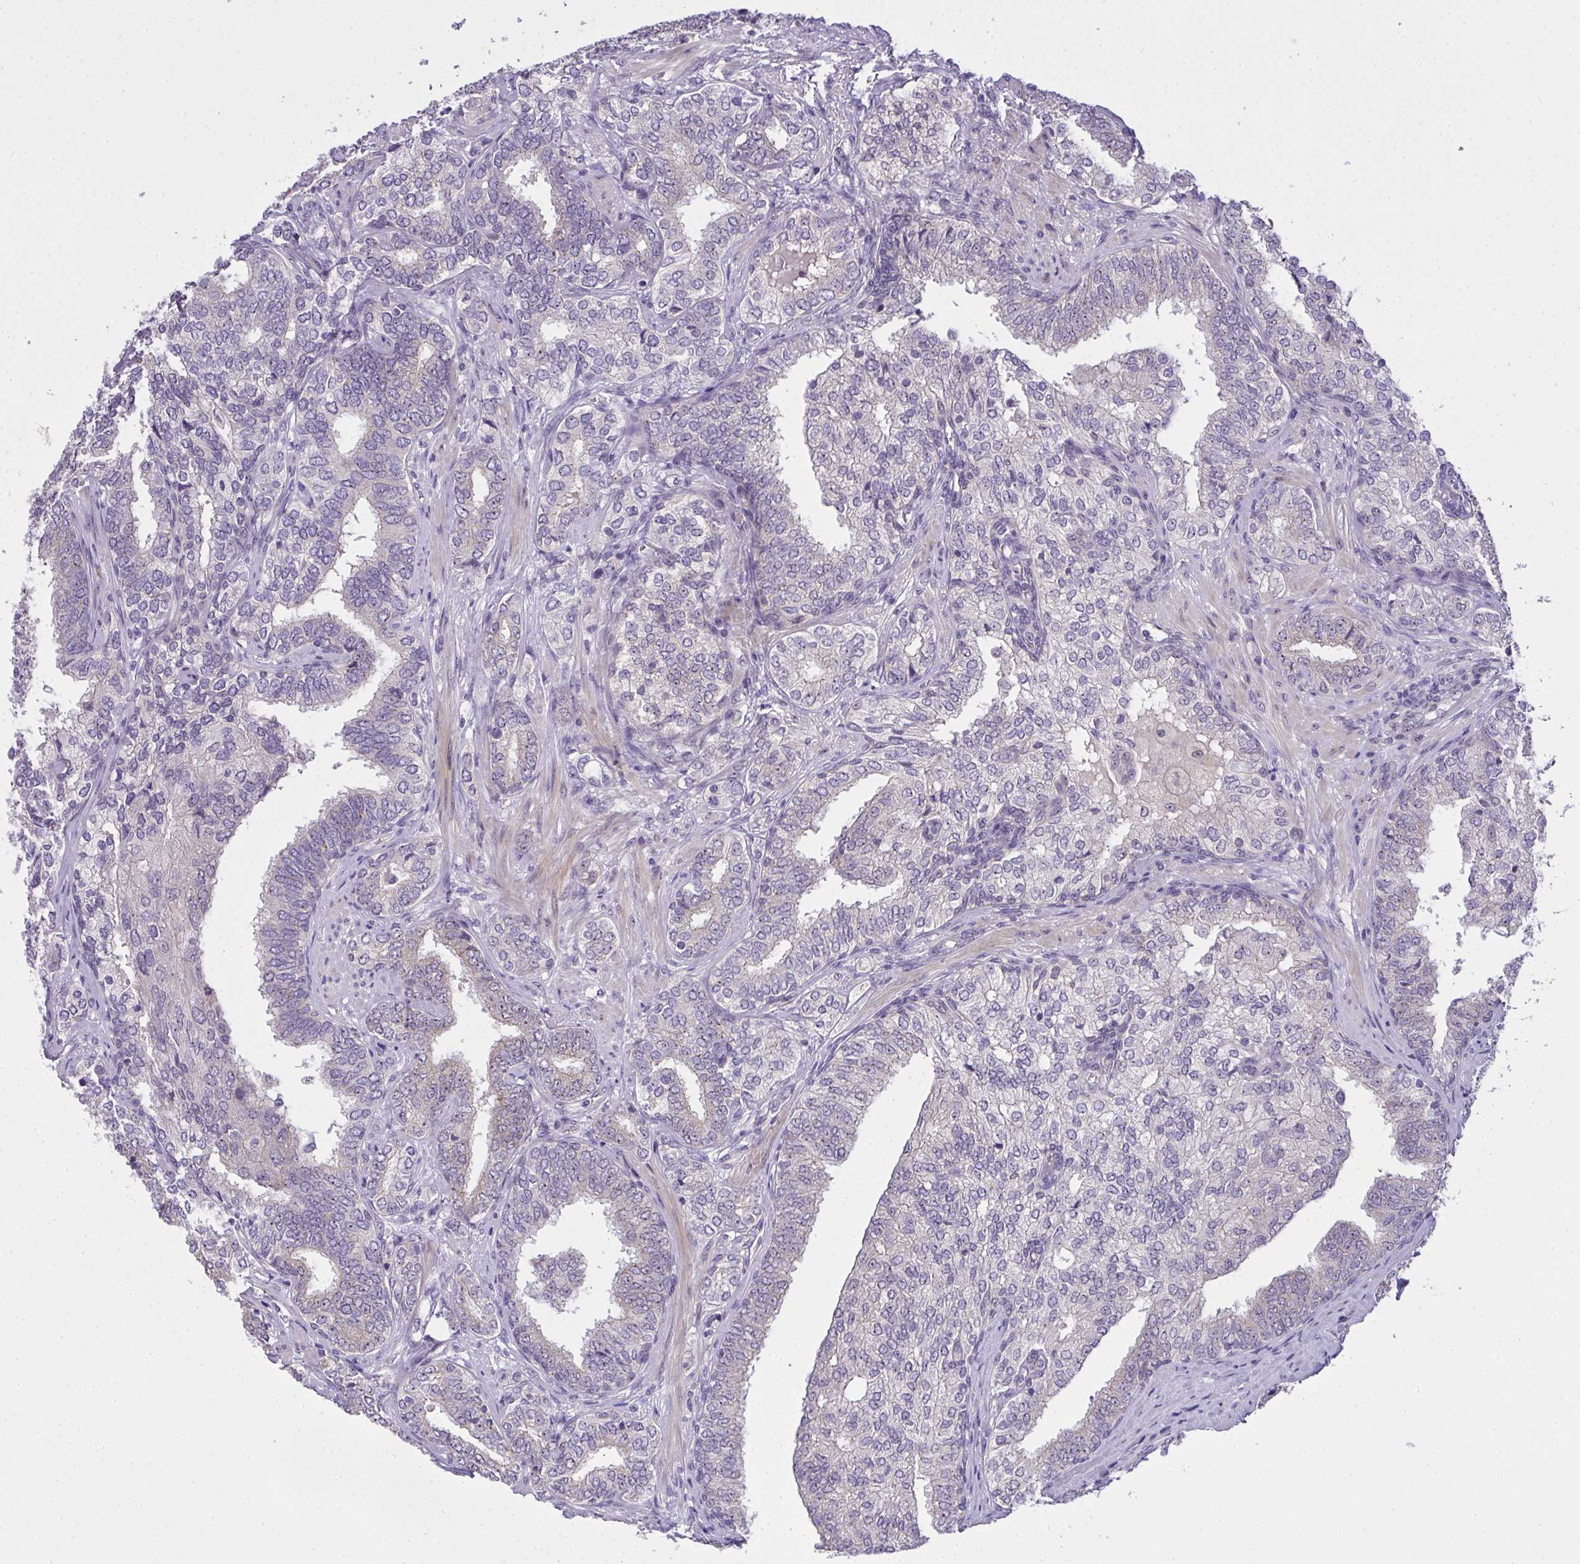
{"staining": {"intensity": "negative", "quantity": "none", "location": "none"}, "tissue": "prostate cancer", "cell_type": "Tumor cells", "image_type": "cancer", "snomed": [{"axis": "morphology", "description": "Adenocarcinoma, High grade"}, {"axis": "topography", "description": "Prostate"}], "caption": "High power microscopy micrograph of an IHC histopathology image of prostate cancer, revealing no significant expression in tumor cells.", "gene": "NT5C1A", "patient": {"sex": "male", "age": 72}}